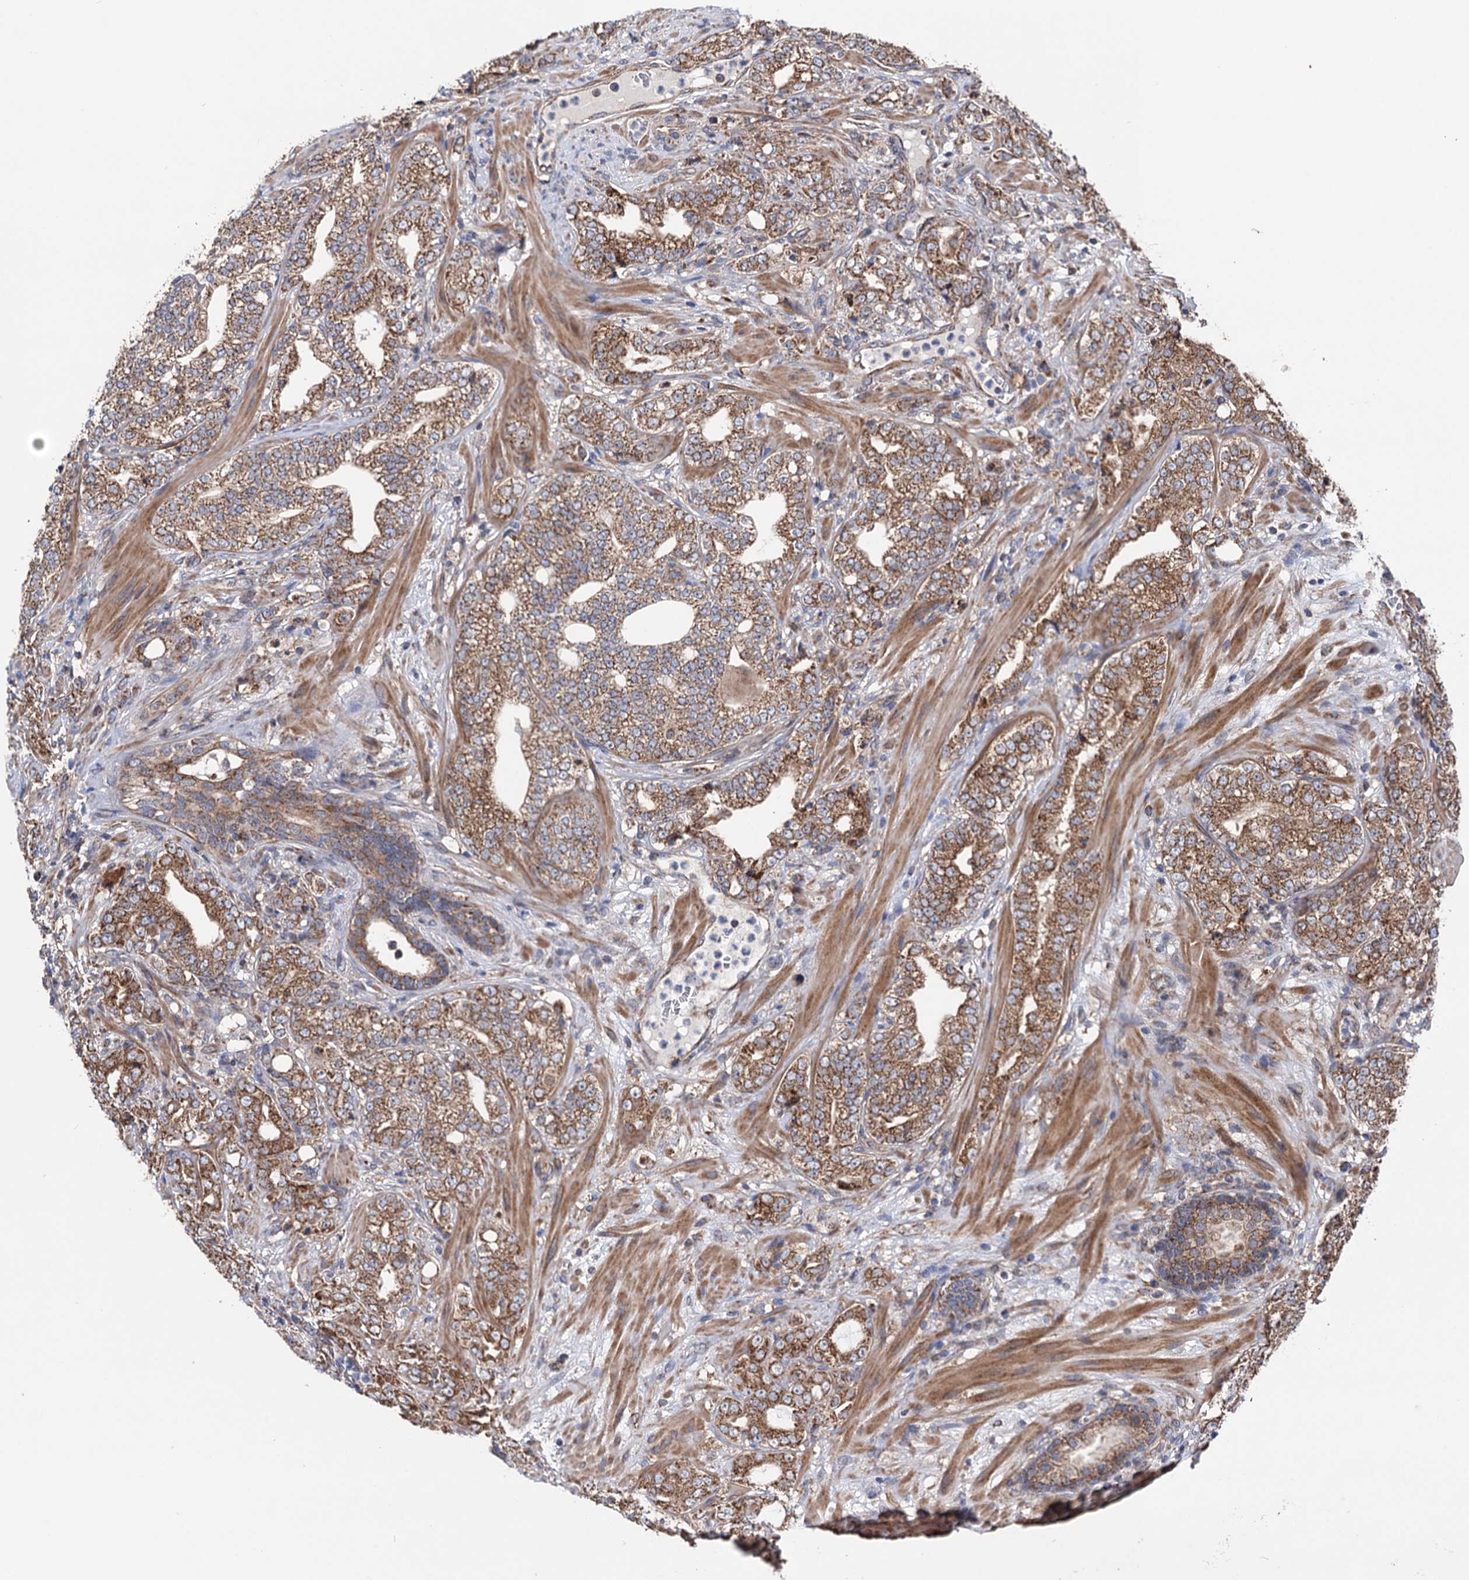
{"staining": {"intensity": "moderate", "quantity": ">75%", "location": "cytoplasmic/membranous"}, "tissue": "prostate cancer", "cell_type": "Tumor cells", "image_type": "cancer", "snomed": [{"axis": "morphology", "description": "Adenocarcinoma, High grade"}, {"axis": "topography", "description": "Prostate"}], "caption": "A histopathology image of prostate cancer (high-grade adenocarcinoma) stained for a protein exhibits moderate cytoplasmic/membranous brown staining in tumor cells.", "gene": "SUCLA2", "patient": {"sex": "male", "age": 64}}